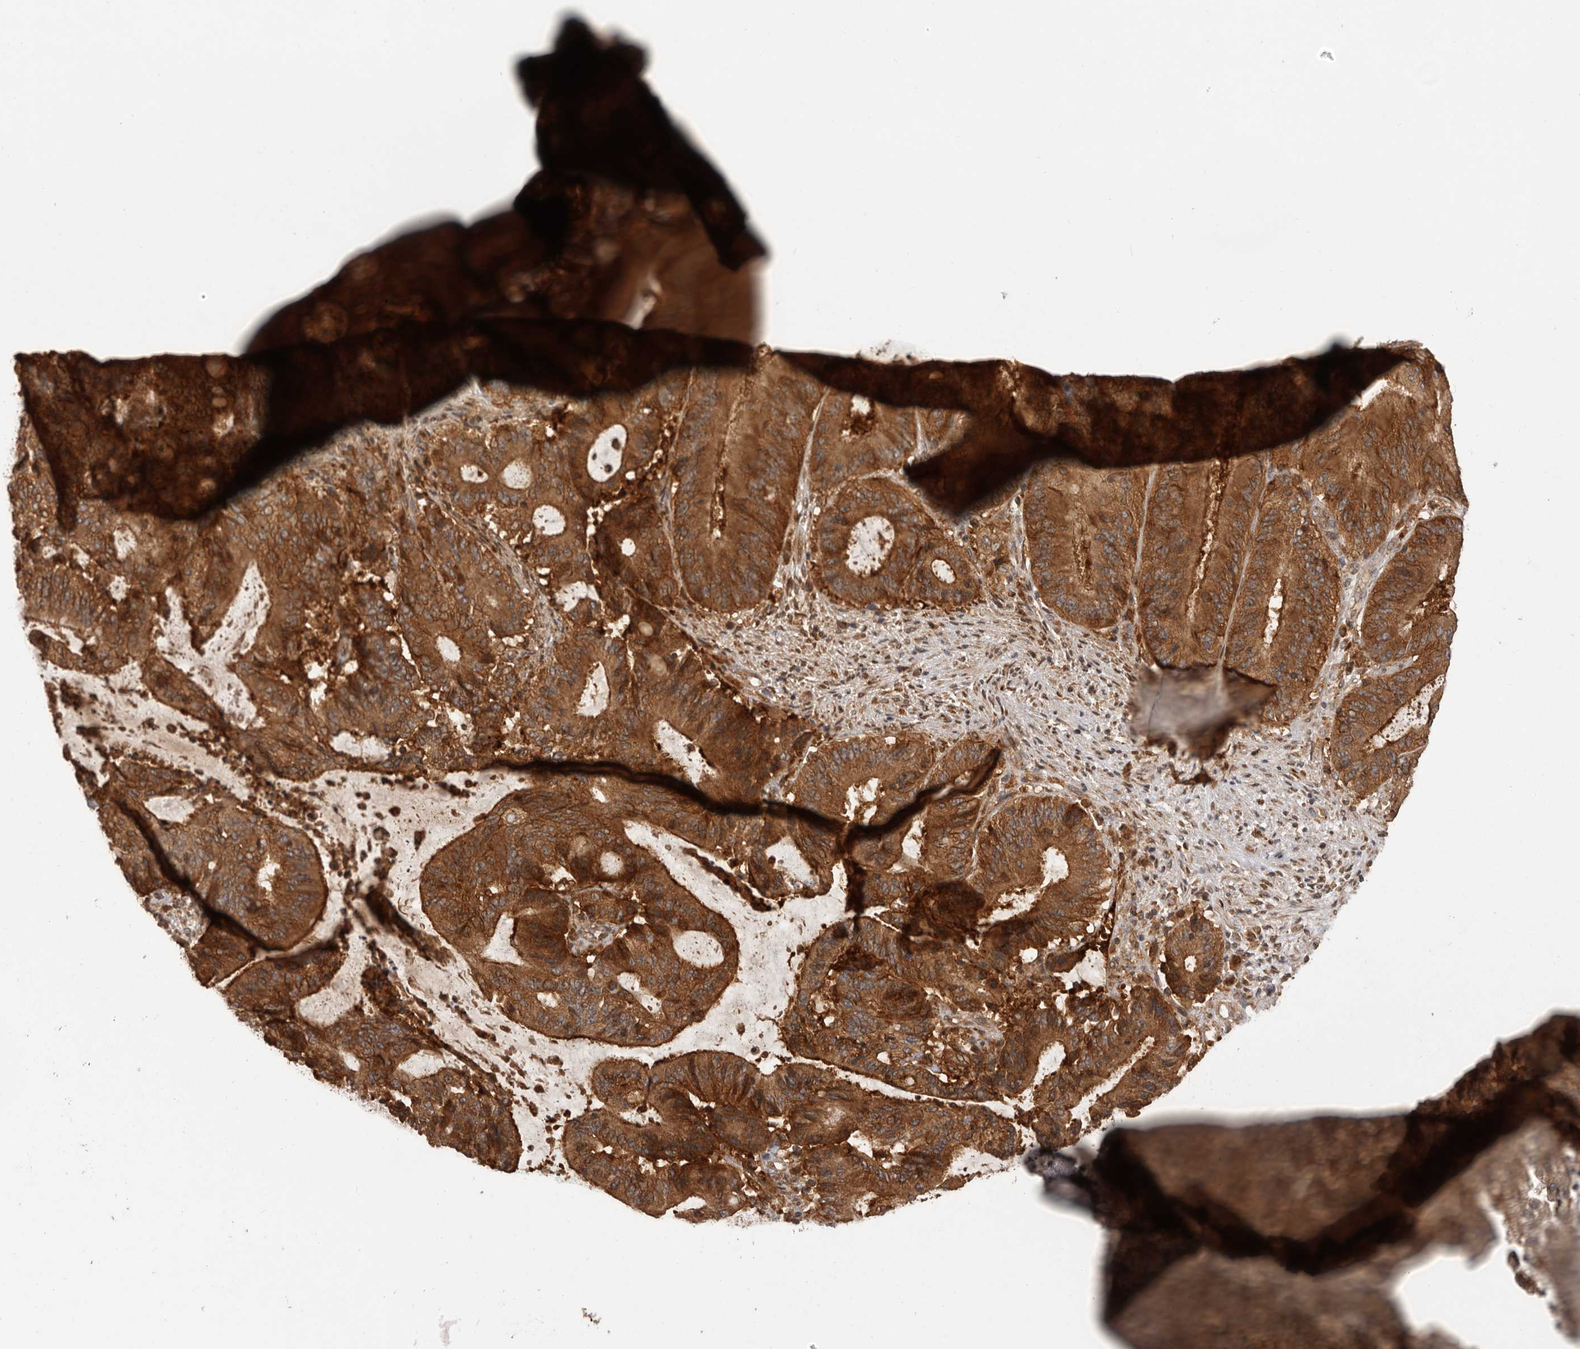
{"staining": {"intensity": "strong", "quantity": ">75%", "location": "cytoplasmic/membranous"}, "tissue": "liver cancer", "cell_type": "Tumor cells", "image_type": "cancer", "snomed": [{"axis": "morphology", "description": "Normal tissue, NOS"}, {"axis": "morphology", "description": "Cholangiocarcinoma"}, {"axis": "topography", "description": "Liver"}, {"axis": "topography", "description": "Peripheral nerve tissue"}], "caption": "A brown stain highlights strong cytoplasmic/membranous positivity of a protein in human liver cancer (cholangiocarcinoma) tumor cells.", "gene": "SLC22A3", "patient": {"sex": "female", "age": 73}}